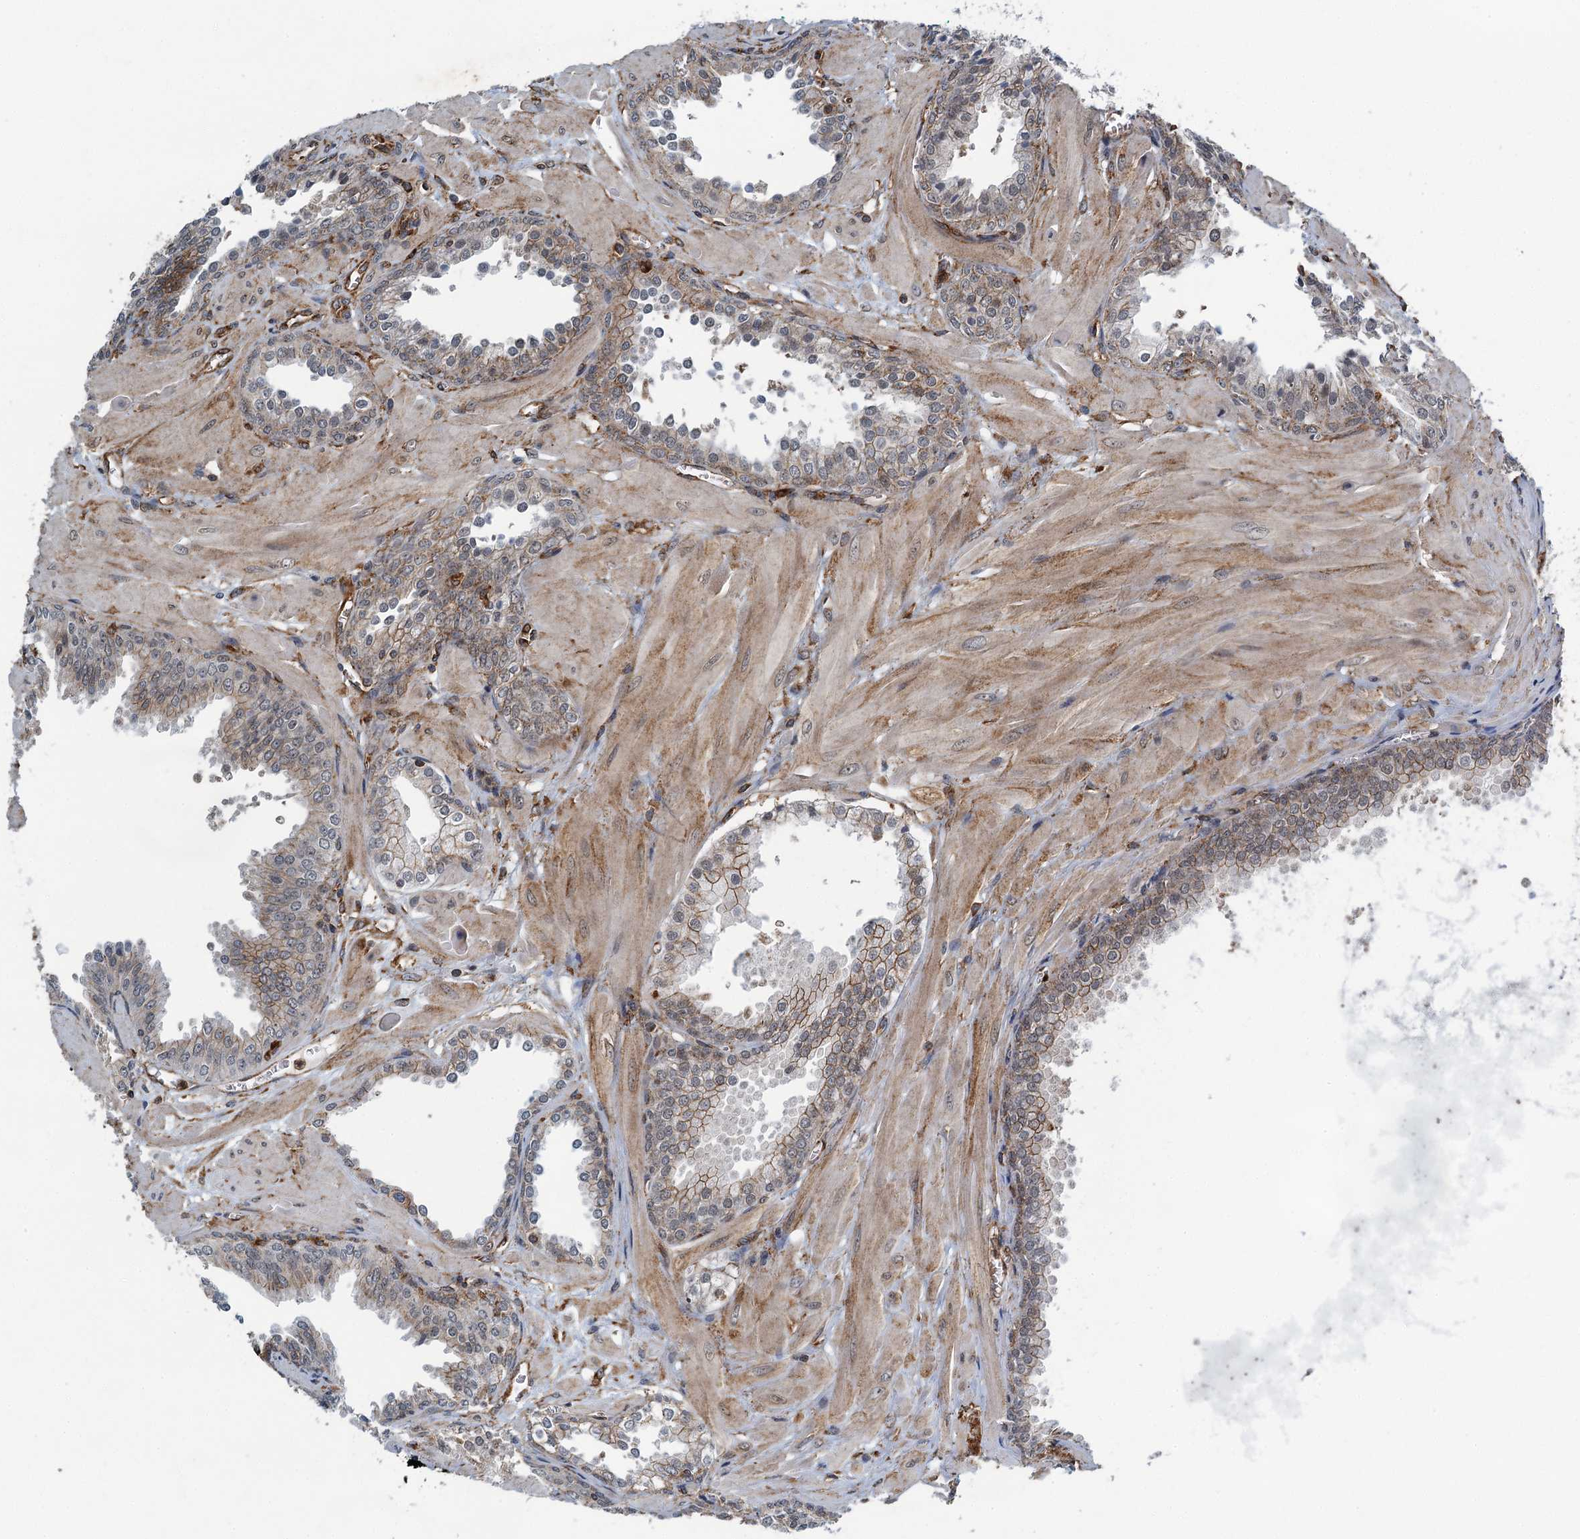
{"staining": {"intensity": "moderate", "quantity": "<25%", "location": "cytoplasmic/membranous"}, "tissue": "prostate cancer", "cell_type": "Tumor cells", "image_type": "cancer", "snomed": [{"axis": "morphology", "description": "Adenocarcinoma, Low grade"}, {"axis": "topography", "description": "Prostate"}], "caption": "Tumor cells reveal low levels of moderate cytoplasmic/membranous expression in approximately <25% of cells in human prostate cancer.", "gene": "WHAMM", "patient": {"sex": "male", "age": 67}}